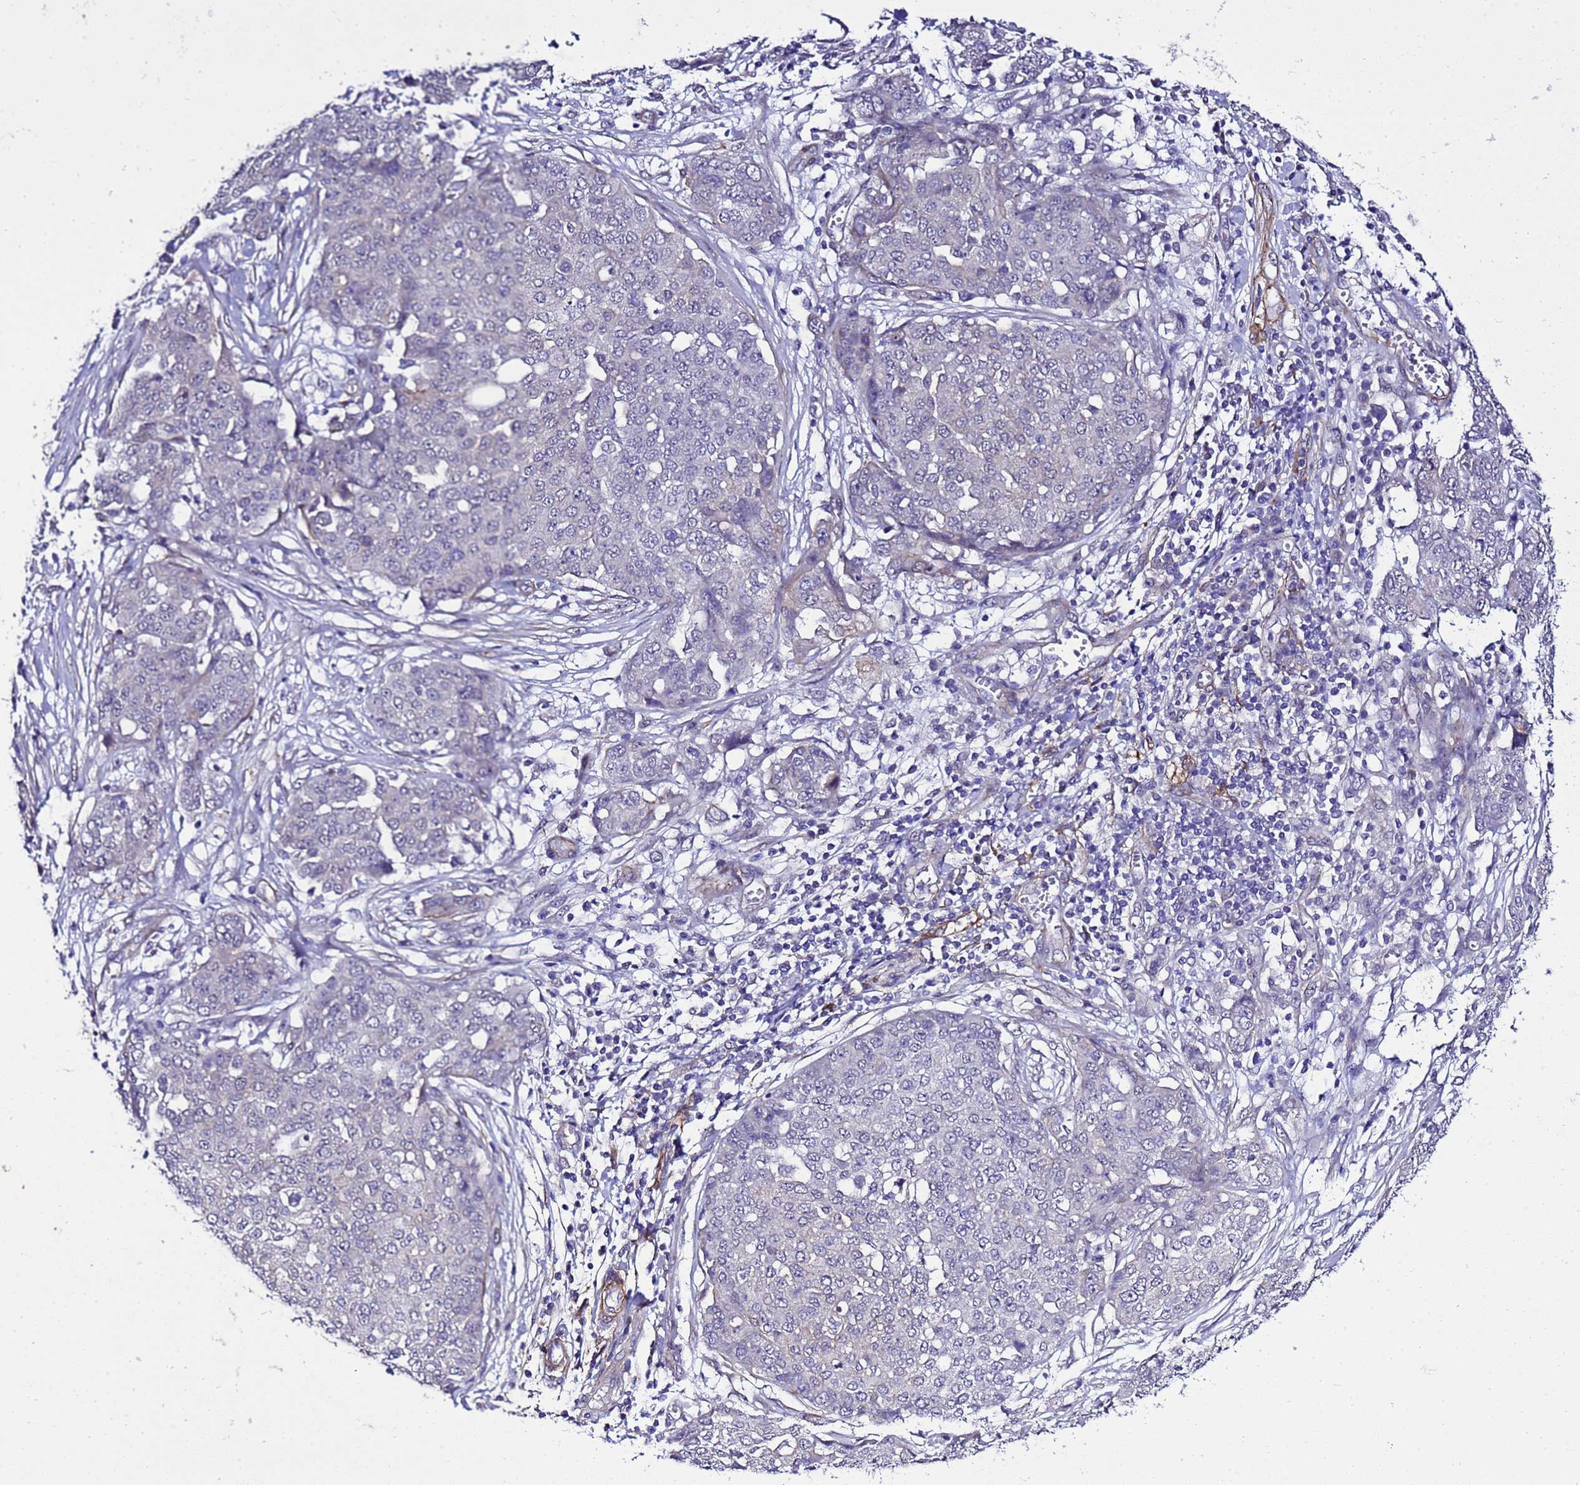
{"staining": {"intensity": "negative", "quantity": "none", "location": "none"}, "tissue": "ovarian cancer", "cell_type": "Tumor cells", "image_type": "cancer", "snomed": [{"axis": "morphology", "description": "Cystadenocarcinoma, serous, NOS"}, {"axis": "topography", "description": "Soft tissue"}, {"axis": "topography", "description": "Ovary"}], "caption": "A histopathology image of human ovarian cancer (serous cystadenocarcinoma) is negative for staining in tumor cells.", "gene": "GZF1", "patient": {"sex": "female", "age": 57}}